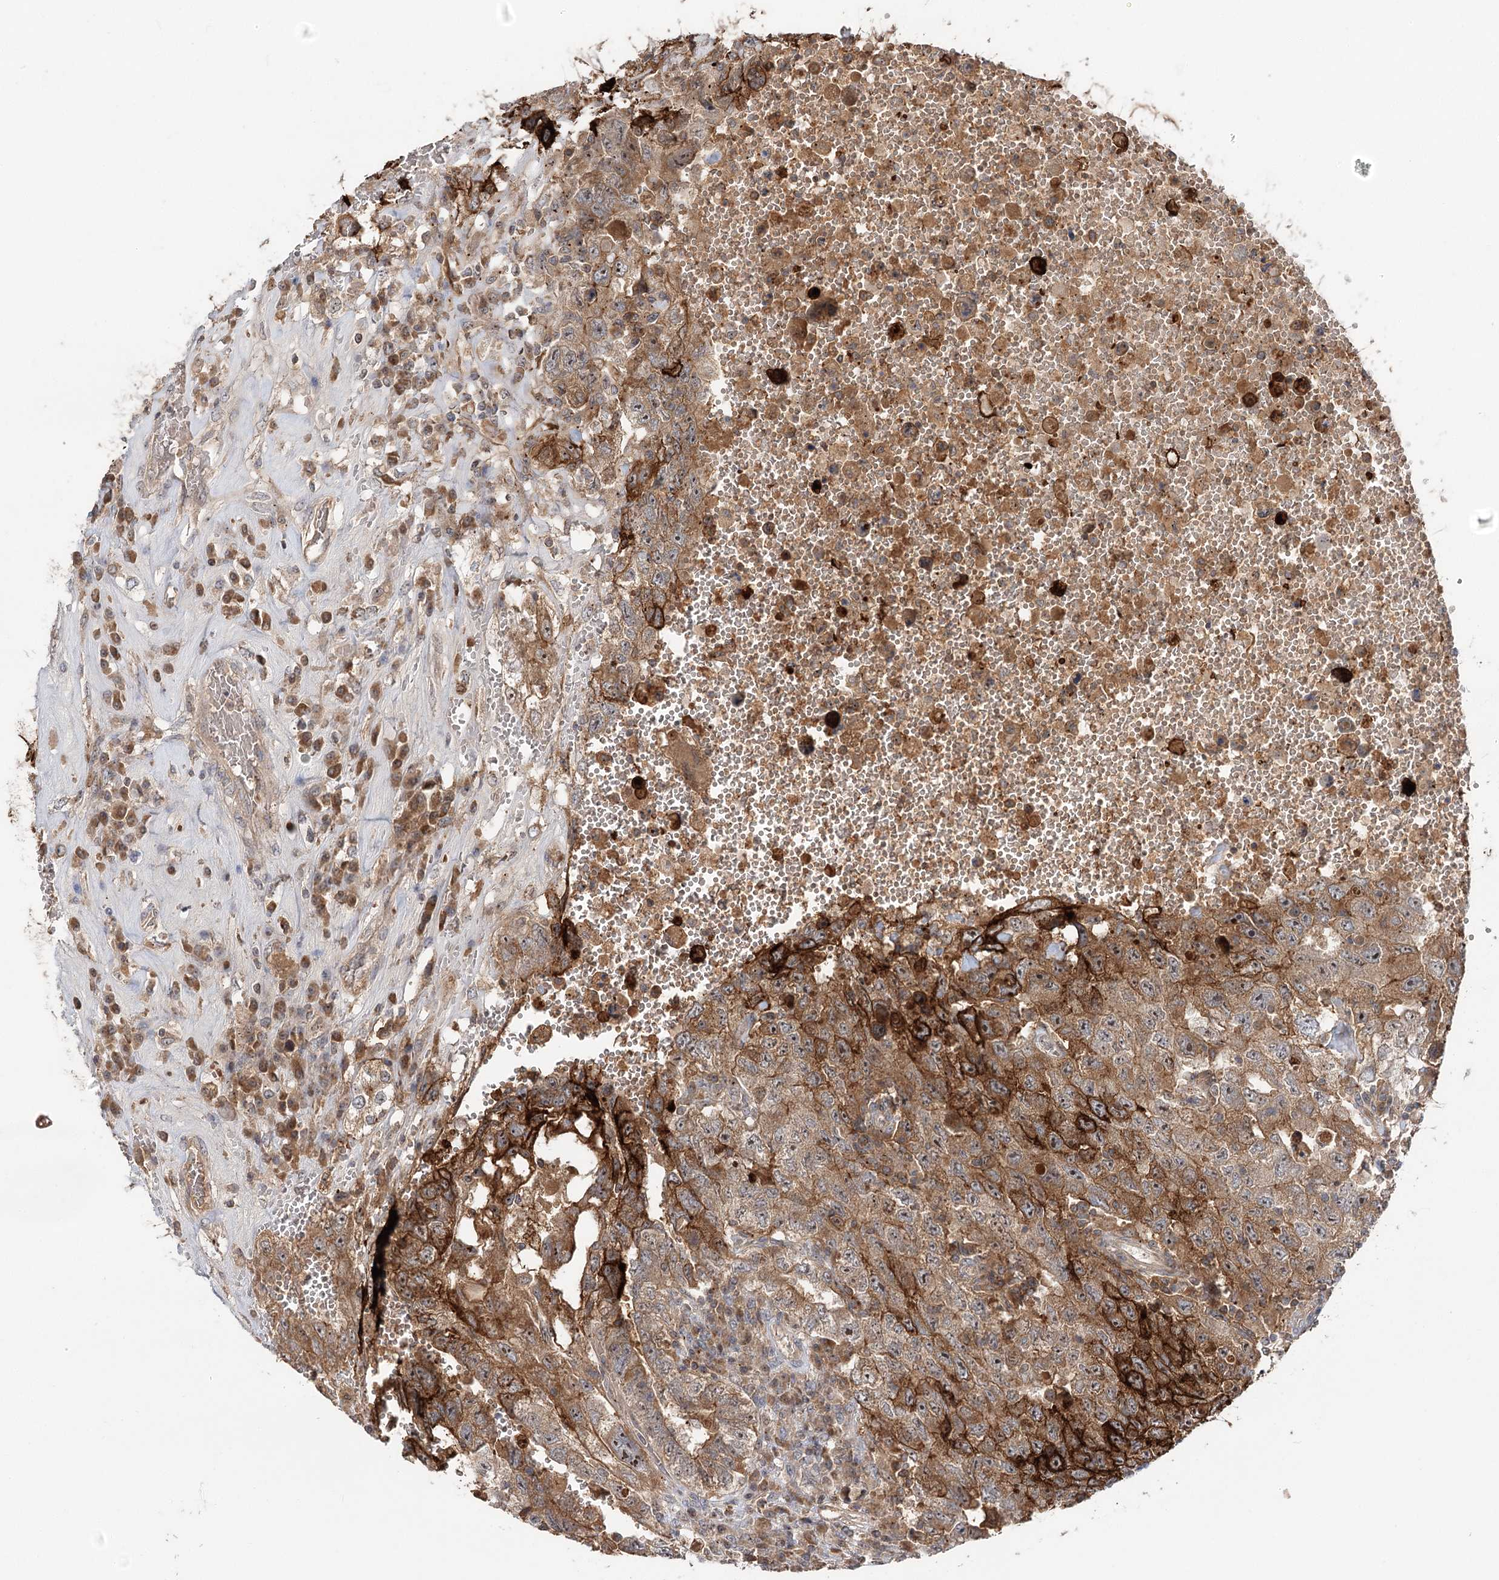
{"staining": {"intensity": "moderate", "quantity": ">75%", "location": "cytoplasmic/membranous,nuclear"}, "tissue": "testis cancer", "cell_type": "Tumor cells", "image_type": "cancer", "snomed": [{"axis": "morphology", "description": "Carcinoma, Embryonal, NOS"}, {"axis": "topography", "description": "Testis"}], "caption": "A brown stain labels moderate cytoplasmic/membranous and nuclear expression of a protein in human testis embryonal carcinoma tumor cells. (DAB IHC, brown staining for protein, blue staining for nuclei).", "gene": "RAPGEF6", "patient": {"sex": "male", "age": 26}}